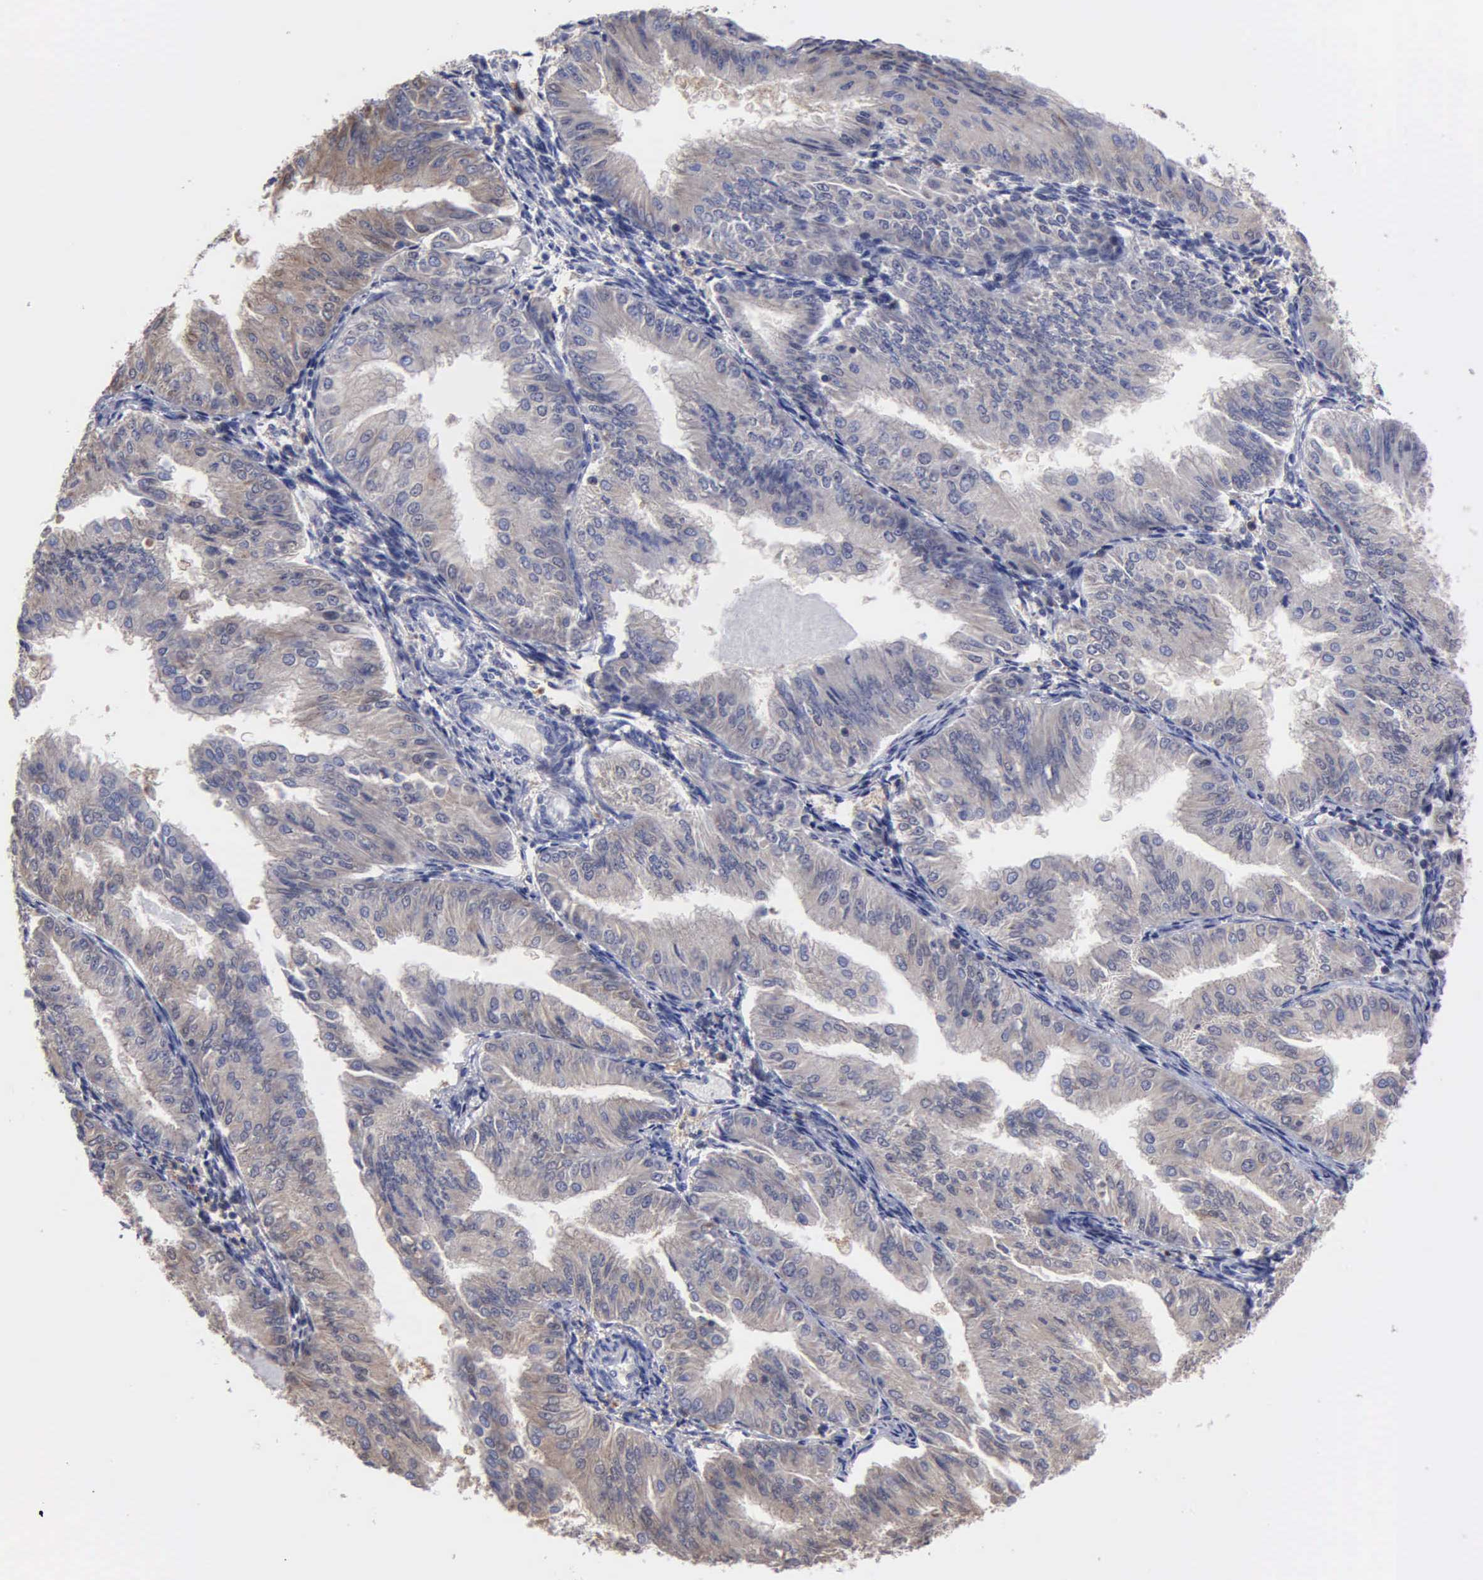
{"staining": {"intensity": "weak", "quantity": "25%-75%", "location": "cytoplasmic/membranous"}, "tissue": "endometrial cancer", "cell_type": "Tumor cells", "image_type": "cancer", "snomed": [{"axis": "morphology", "description": "Adenocarcinoma, NOS"}, {"axis": "topography", "description": "Endometrium"}], "caption": "Human adenocarcinoma (endometrial) stained for a protein (brown) displays weak cytoplasmic/membranous positive staining in about 25%-75% of tumor cells.", "gene": "G6PD", "patient": {"sex": "female", "age": 53}}